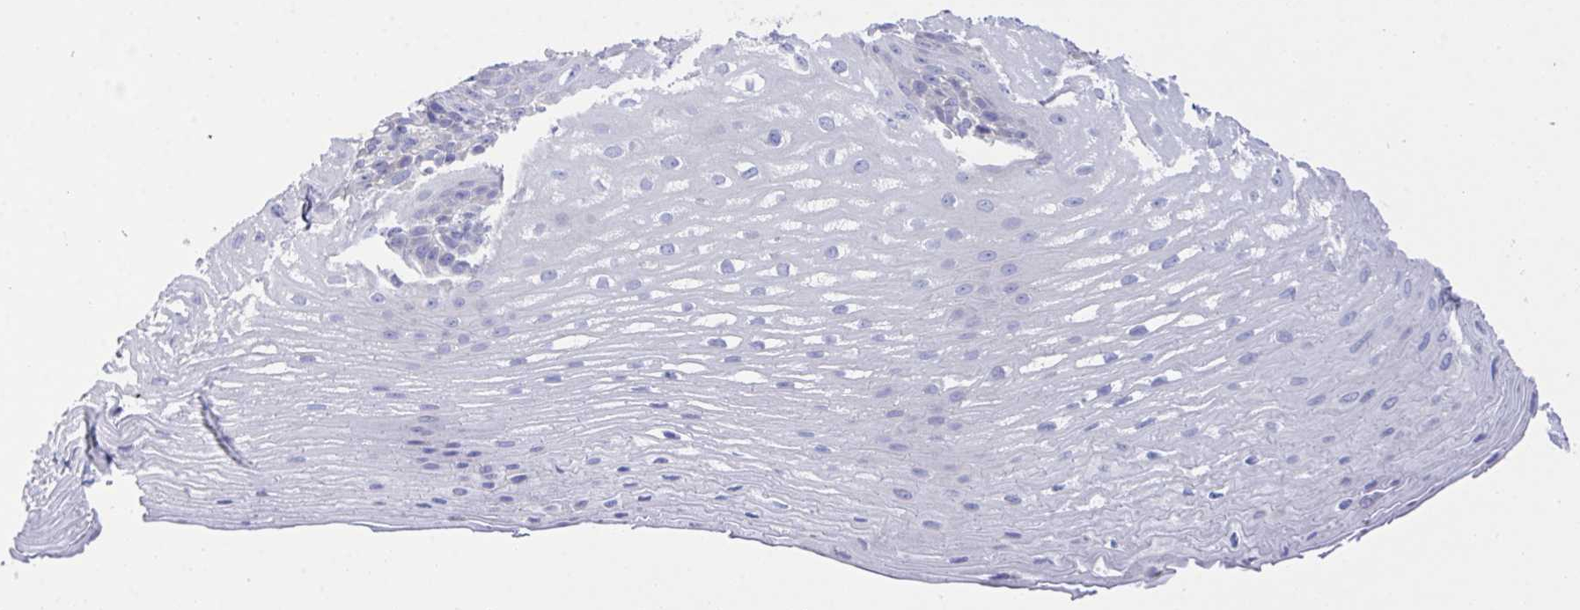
{"staining": {"intensity": "negative", "quantity": "none", "location": "none"}, "tissue": "esophagus", "cell_type": "Squamous epithelial cells", "image_type": "normal", "snomed": [{"axis": "morphology", "description": "Normal tissue, NOS"}, {"axis": "topography", "description": "Esophagus"}], "caption": "This is an immunohistochemistry (IHC) image of benign esophagus. There is no positivity in squamous epithelial cells.", "gene": "PRG3", "patient": {"sex": "male", "age": 62}}